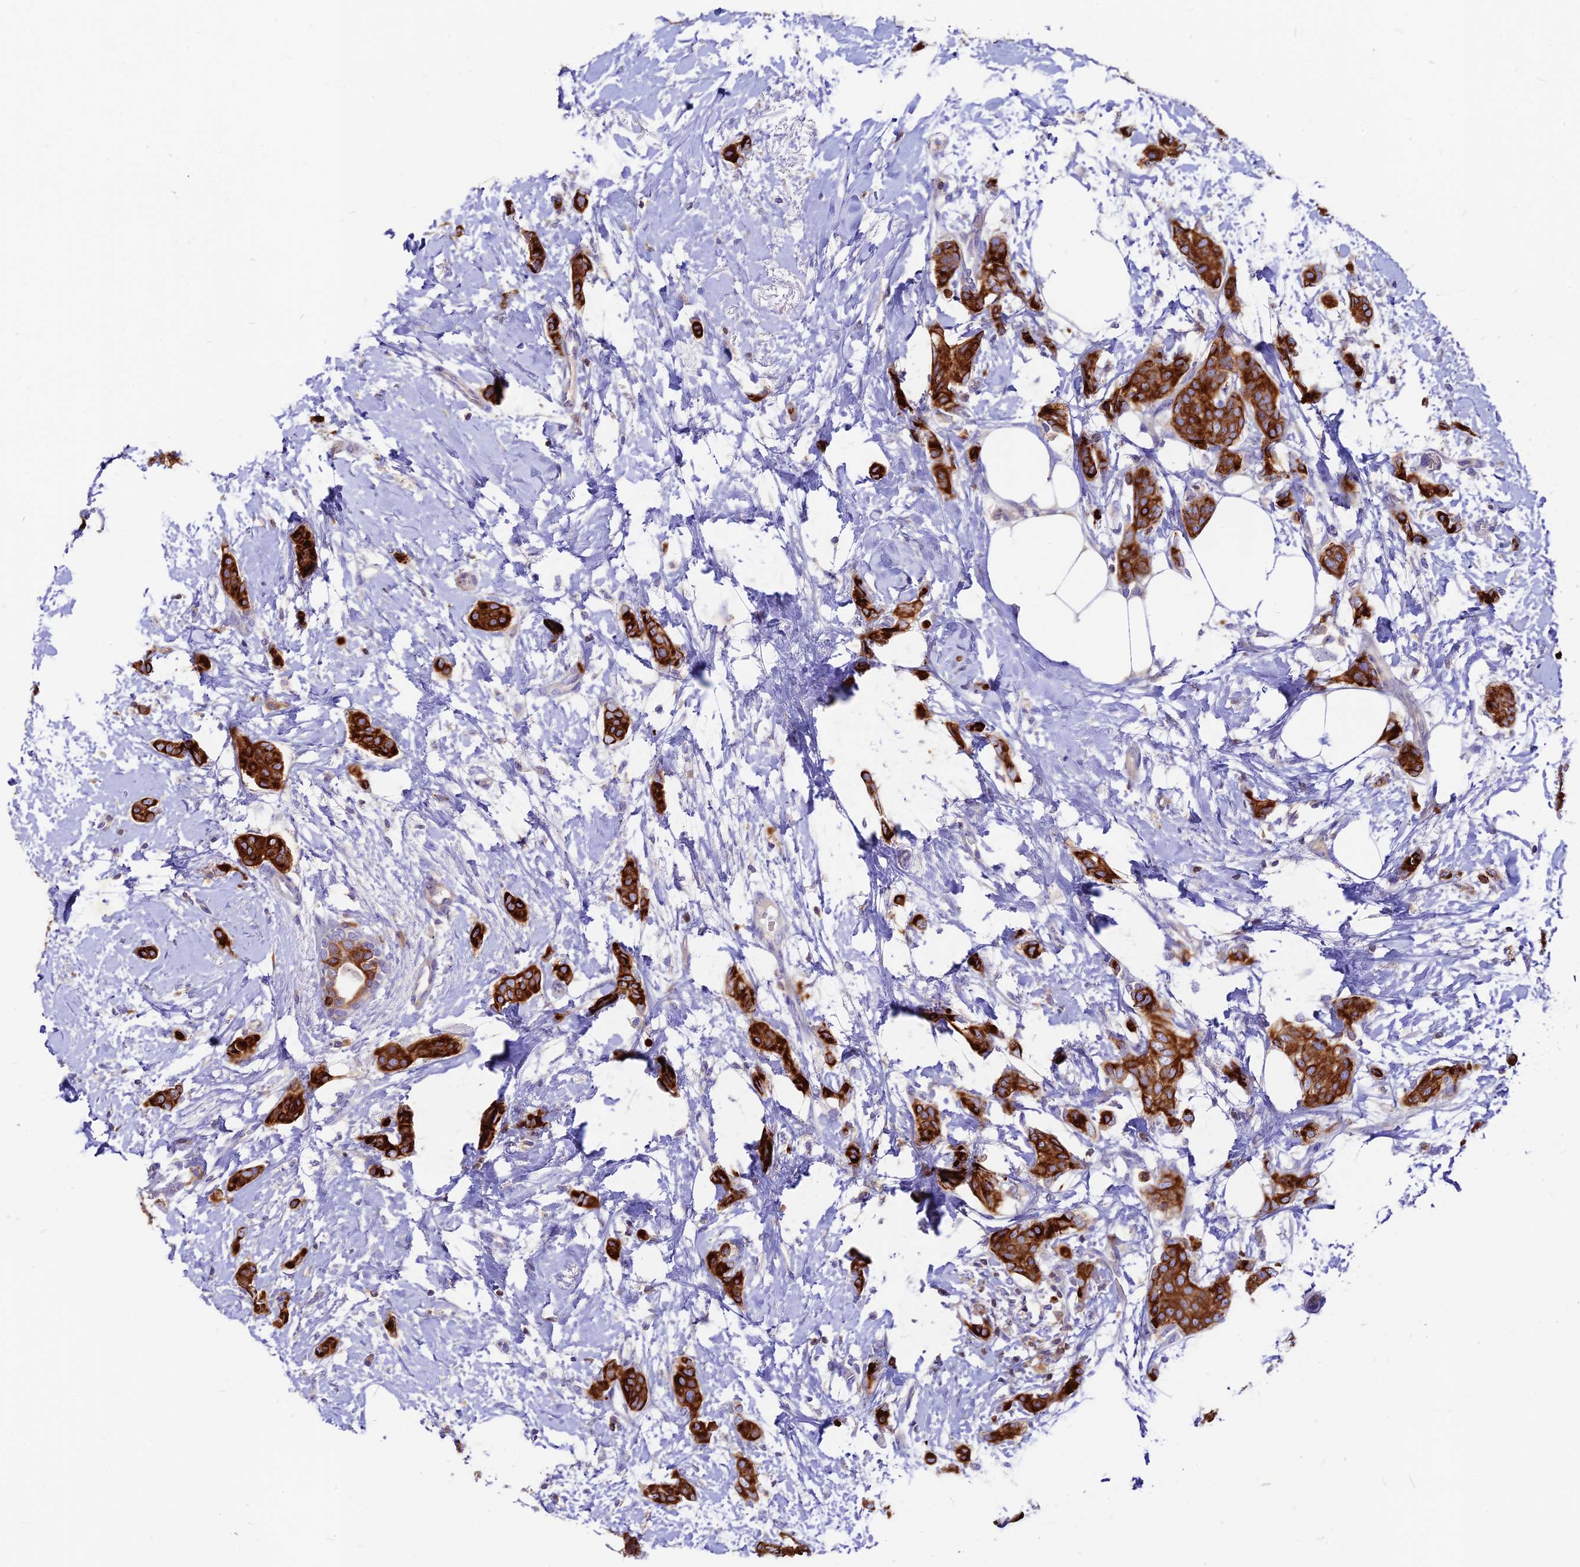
{"staining": {"intensity": "strong", "quantity": ">75%", "location": "cytoplasmic/membranous"}, "tissue": "breast cancer", "cell_type": "Tumor cells", "image_type": "cancer", "snomed": [{"axis": "morphology", "description": "Duct carcinoma"}, {"axis": "topography", "description": "Breast"}], "caption": "Immunohistochemical staining of infiltrating ductal carcinoma (breast) exhibits high levels of strong cytoplasmic/membranous staining in about >75% of tumor cells.", "gene": "DENND2D", "patient": {"sex": "female", "age": 72}}